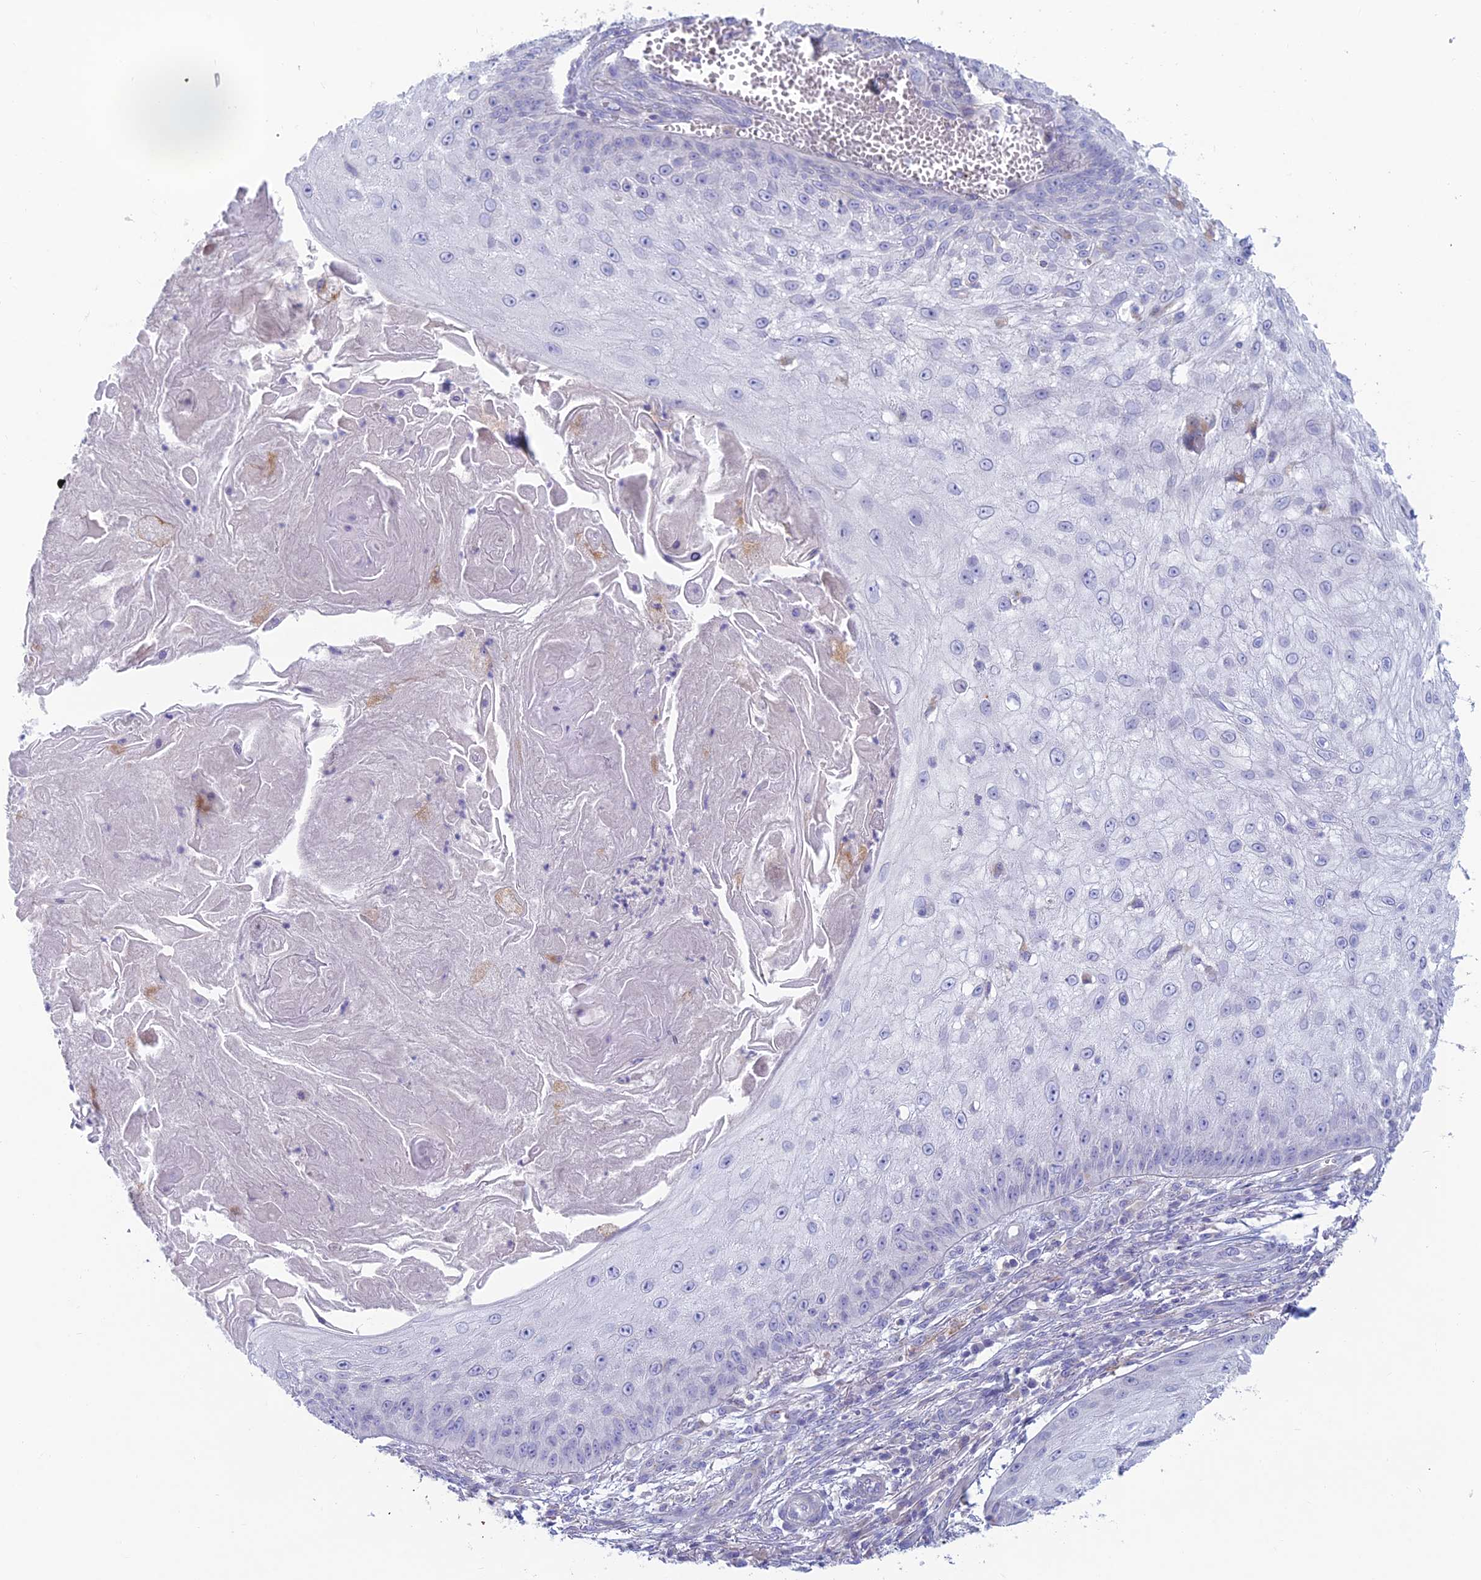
{"staining": {"intensity": "negative", "quantity": "none", "location": "none"}, "tissue": "skin cancer", "cell_type": "Tumor cells", "image_type": "cancer", "snomed": [{"axis": "morphology", "description": "Squamous cell carcinoma, NOS"}, {"axis": "topography", "description": "Skin"}], "caption": "Tumor cells show no significant positivity in squamous cell carcinoma (skin).", "gene": "FERD3L", "patient": {"sex": "male", "age": 70}}